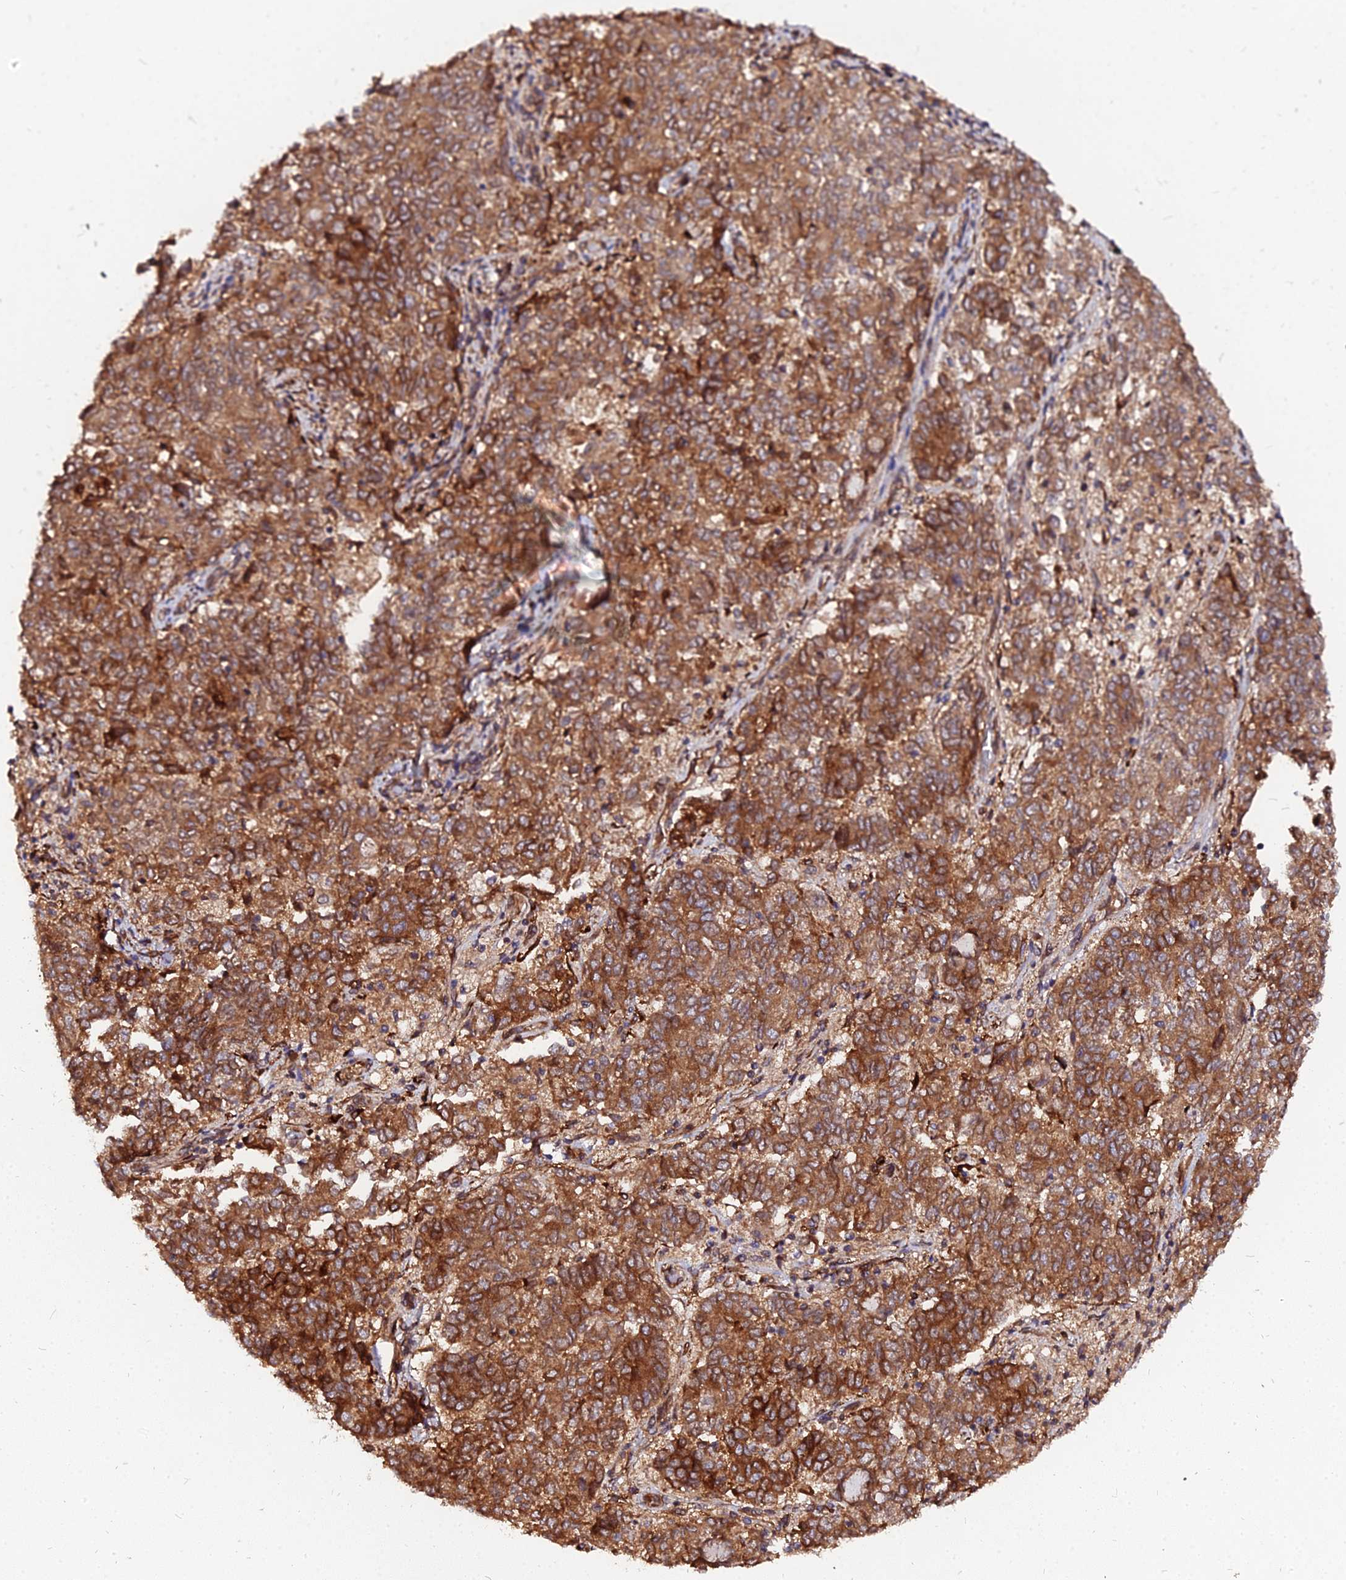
{"staining": {"intensity": "strong", "quantity": ">75%", "location": "cytoplasmic/membranous"}, "tissue": "endometrial cancer", "cell_type": "Tumor cells", "image_type": "cancer", "snomed": [{"axis": "morphology", "description": "Adenocarcinoma, NOS"}, {"axis": "topography", "description": "Endometrium"}], "caption": "A high amount of strong cytoplasmic/membranous expression is identified in approximately >75% of tumor cells in endometrial cancer (adenocarcinoma) tissue. The protein of interest is shown in brown color, while the nuclei are stained blue.", "gene": "PDE4D", "patient": {"sex": "female", "age": 80}}